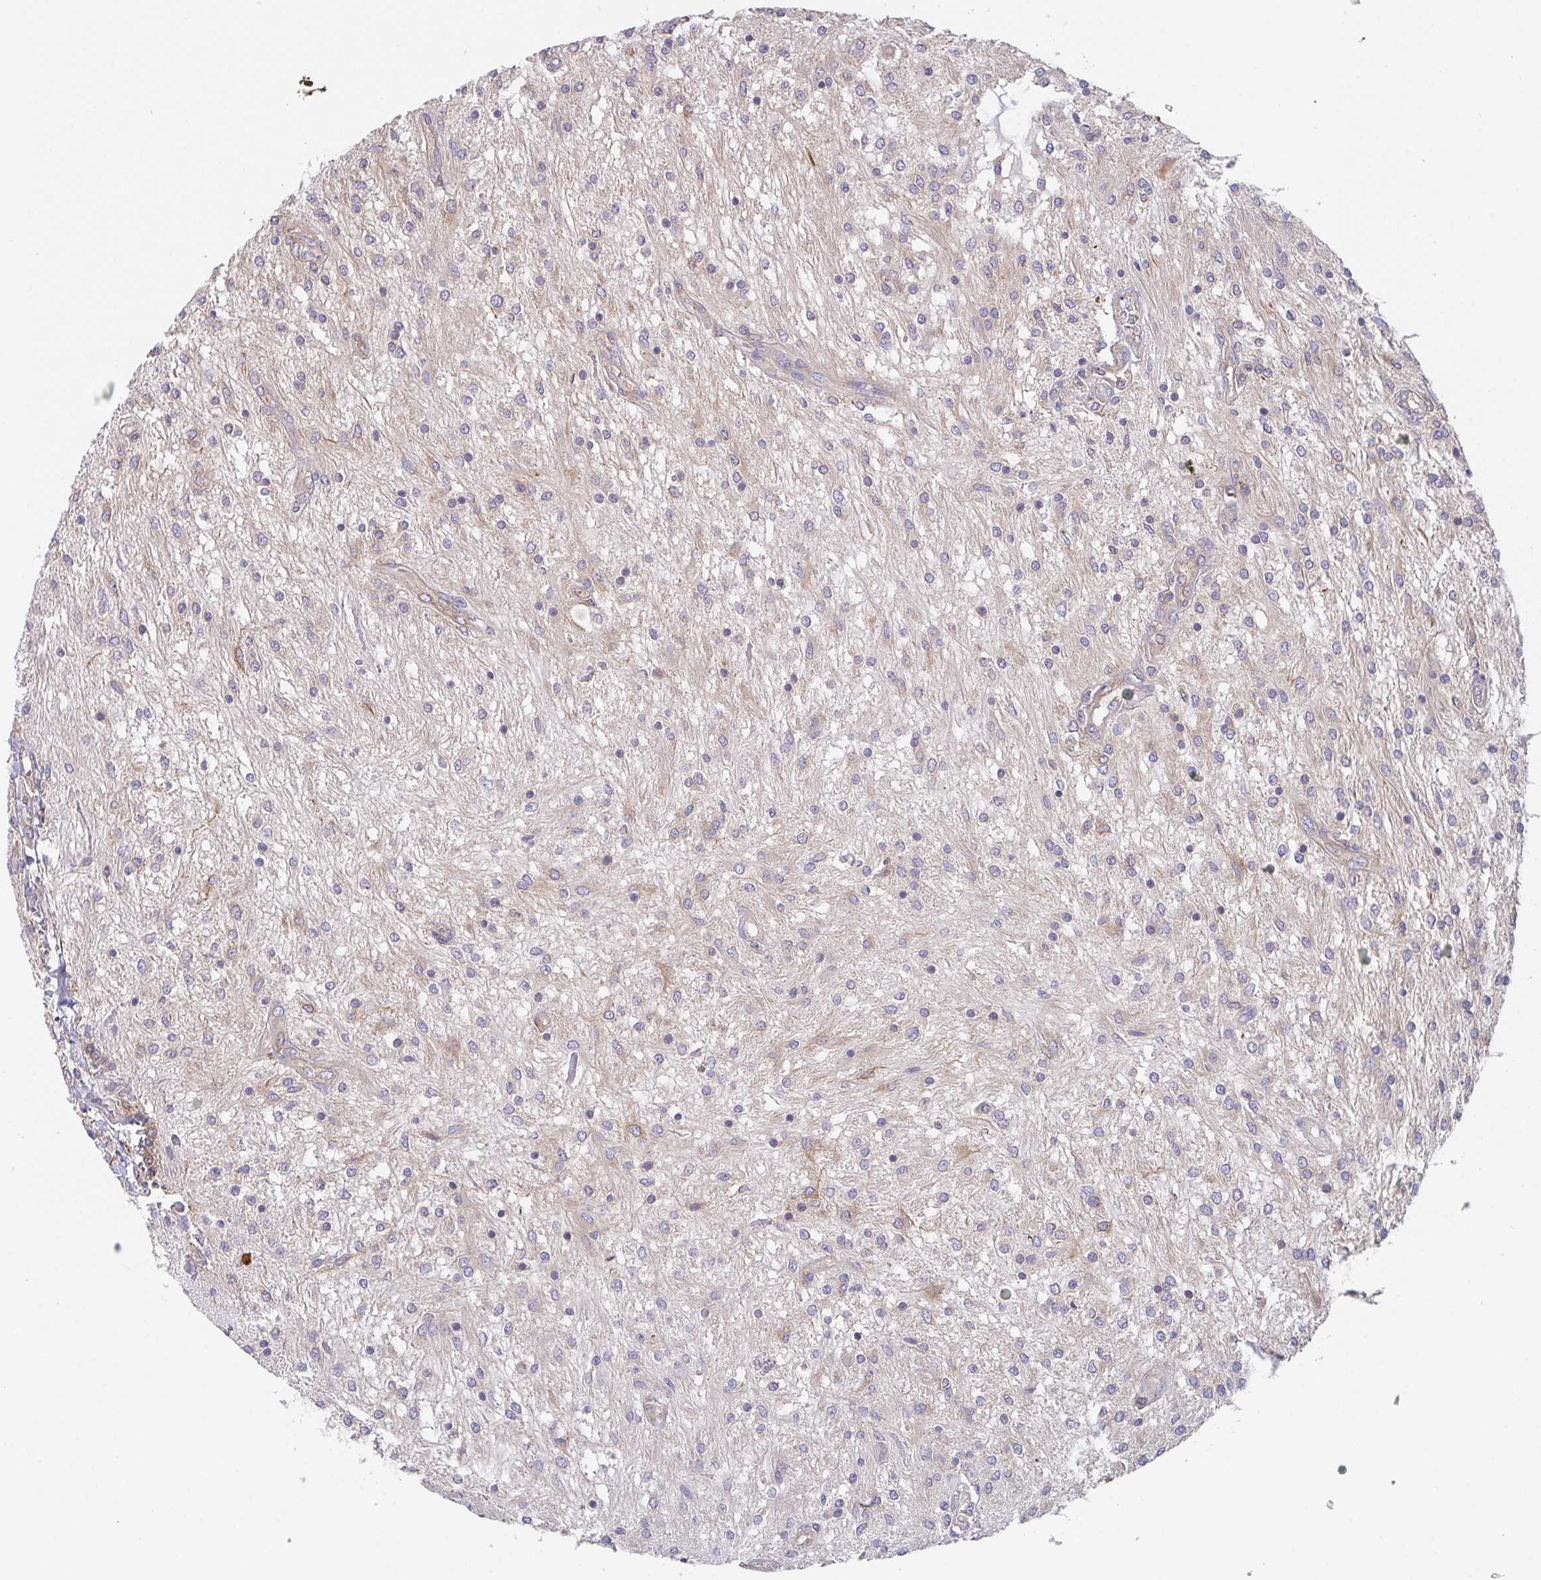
{"staining": {"intensity": "negative", "quantity": "none", "location": "none"}, "tissue": "glioma", "cell_type": "Tumor cells", "image_type": "cancer", "snomed": [{"axis": "morphology", "description": "Glioma, malignant, Low grade"}, {"axis": "topography", "description": "Cerebellum"}], "caption": "The histopathology image displays no significant positivity in tumor cells of glioma. (Stains: DAB immunohistochemistry (IHC) with hematoxylin counter stain, Microscopy: brightfield microscopy at high magnification).", "gene": "YARS2", "patient": {"sex": "female", "age": 14}}